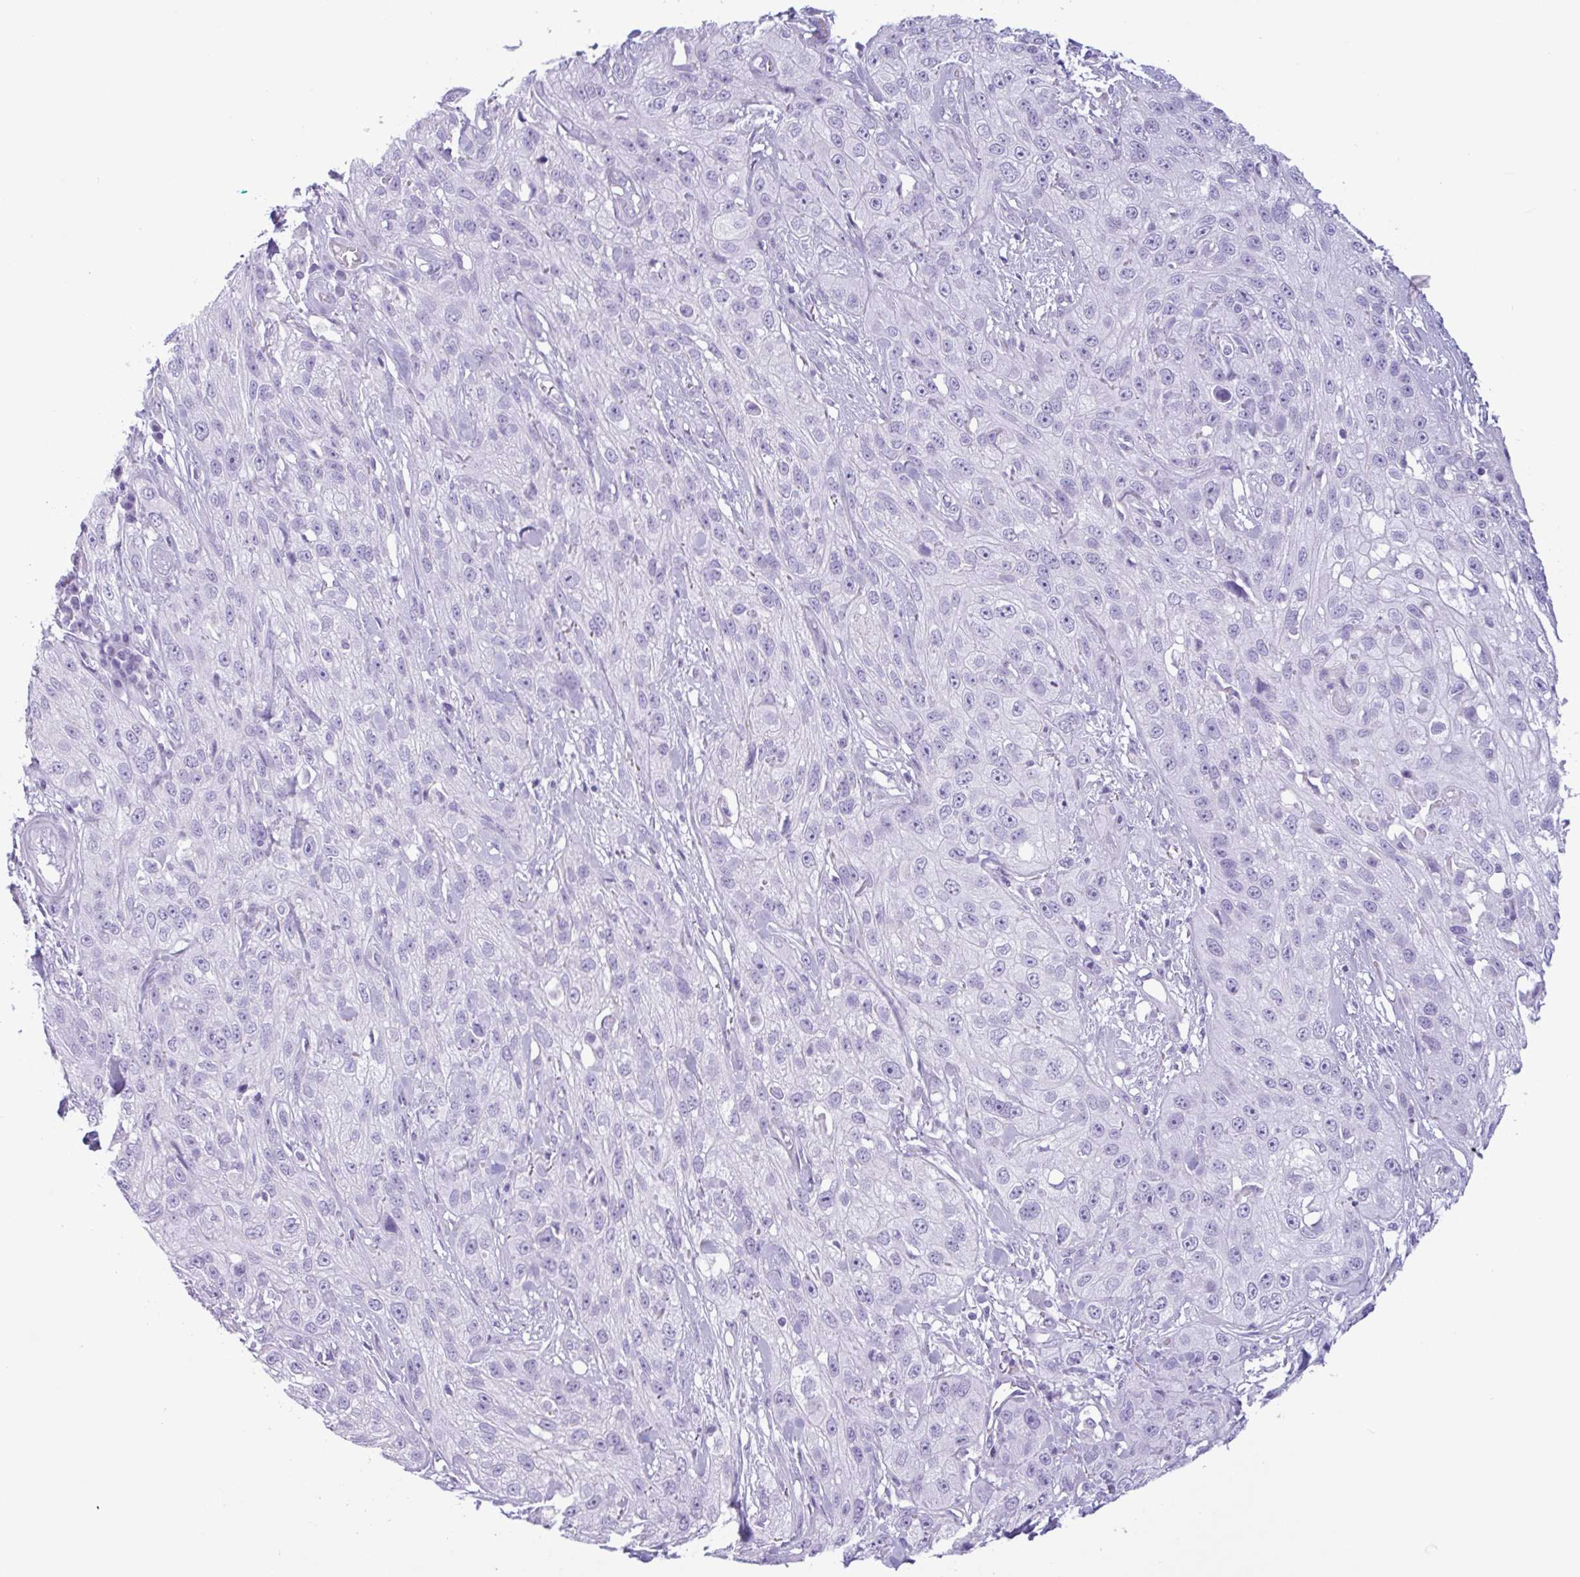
{"staining": {"intensity": "negative", "quantity": "none", "location": "none"}, "tissue": "skin cancer", "cell_type": "Tumor cells", "image_type": "cancer", "snomed": [{"axis": "morphology", "description": "Squamous cell carcinoma, NOS"}, {"axis": "topography", "description": "Skin"}, {"axis": "topography", "description": "Vulva"}], "caption": "High magnification brightfield microscopy of squamous cell carcinoma (skin) stained with DAB (brown) and counterstained with hematoxylin (blue): tumor cells show no significant staining.", "gene": "CTSE", "patient": {"sex": "female", "age": 86}}